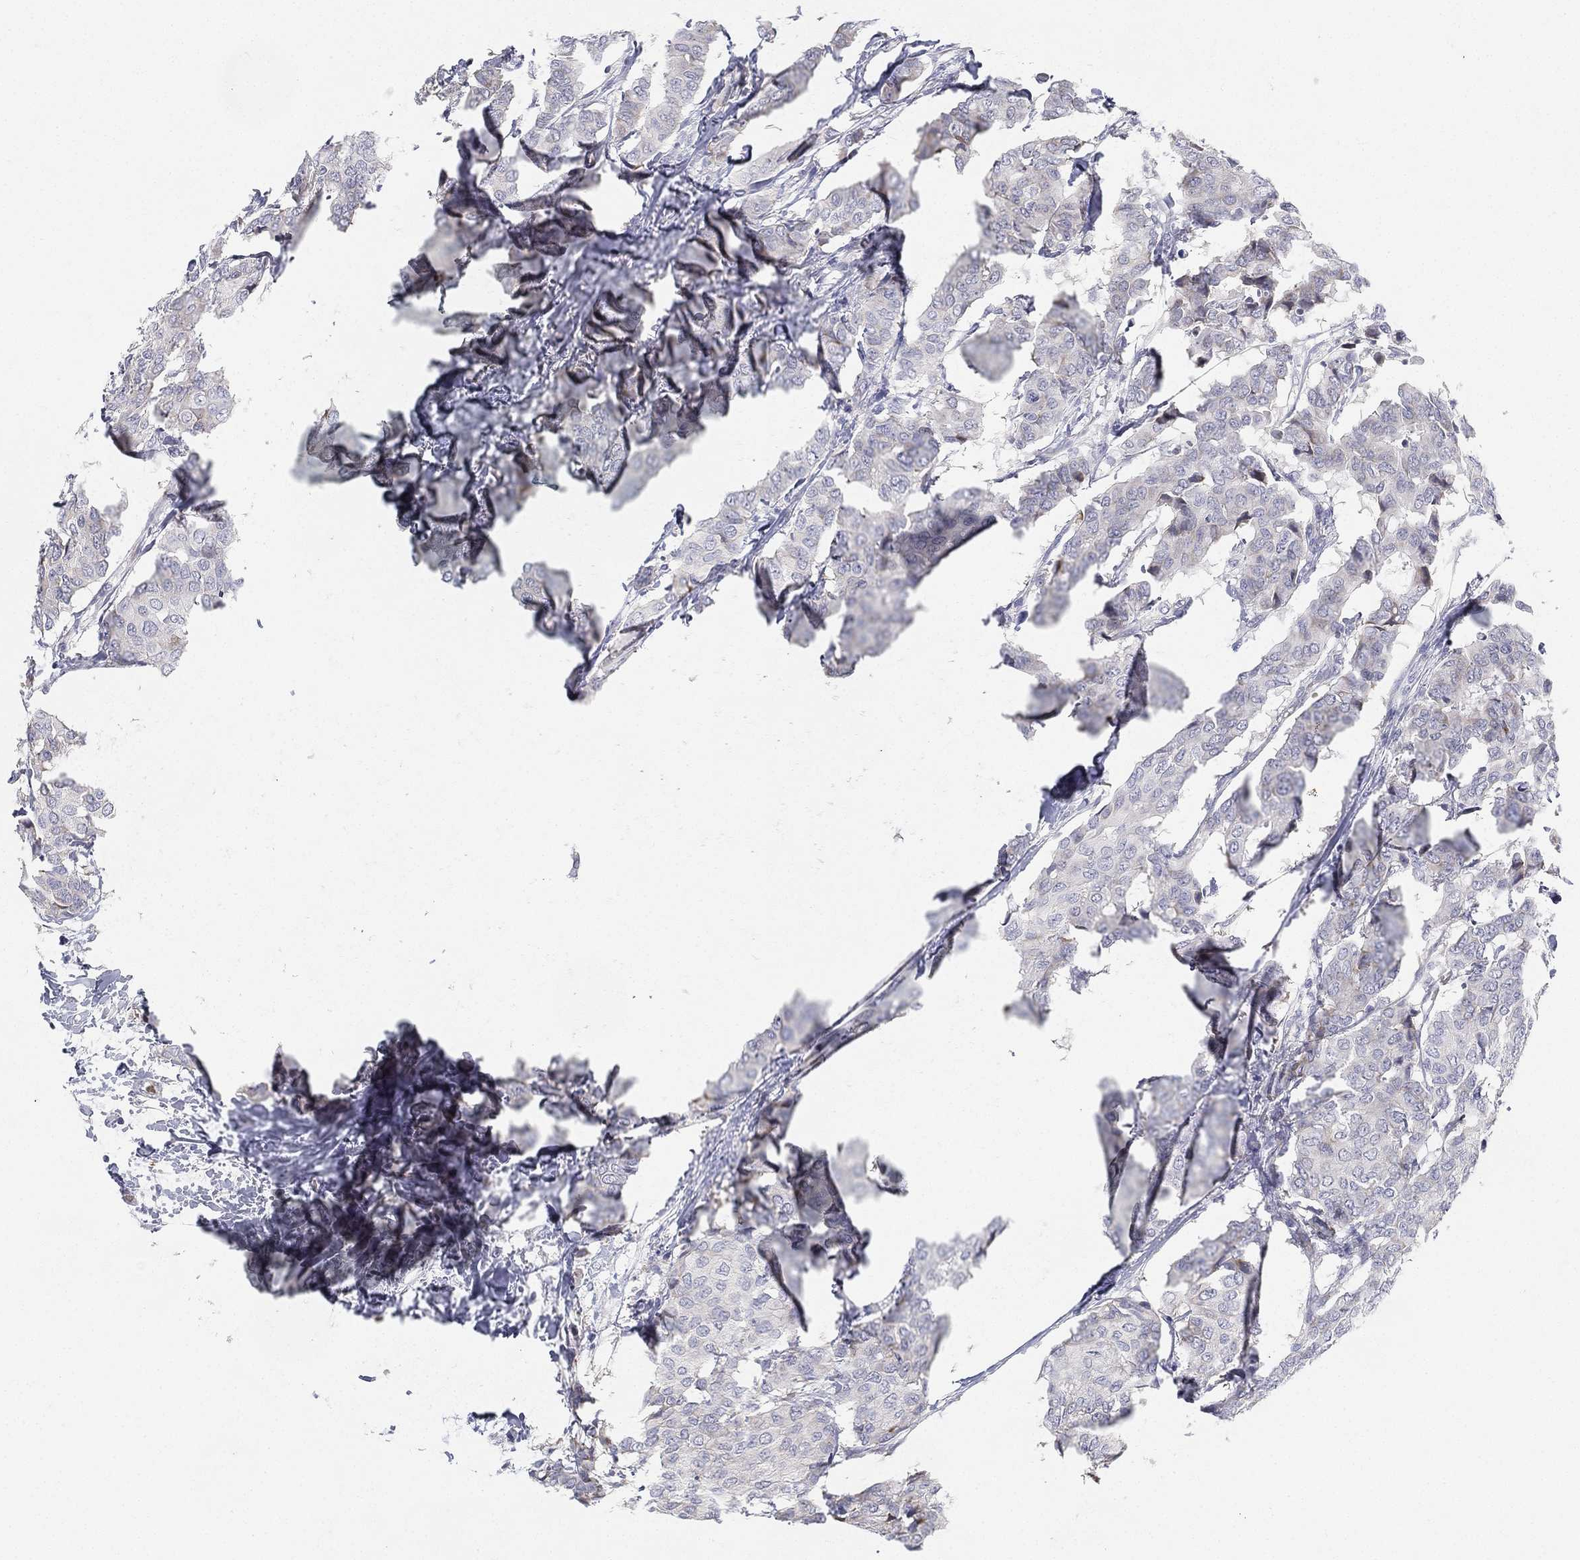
{"staining": {"intensity": "weak", "quantity": "<25%", "location": "cytoplasmic/membranous"}, "tissue": "breast cancer", "cell_type": "Tumor cells", "image_type": "cancer", "snomed": [{"axis": "morphology", "description": "Duct carcinoma"}, {"axis": "topography", "description": "Breast"}], "caption": "The micrograph demonstrates no significant positivity in tumor cells of breast cancer (intraductal carcinoma).", "gene": "HEATR4", "patient": {"sex": "female", "age": 75}}